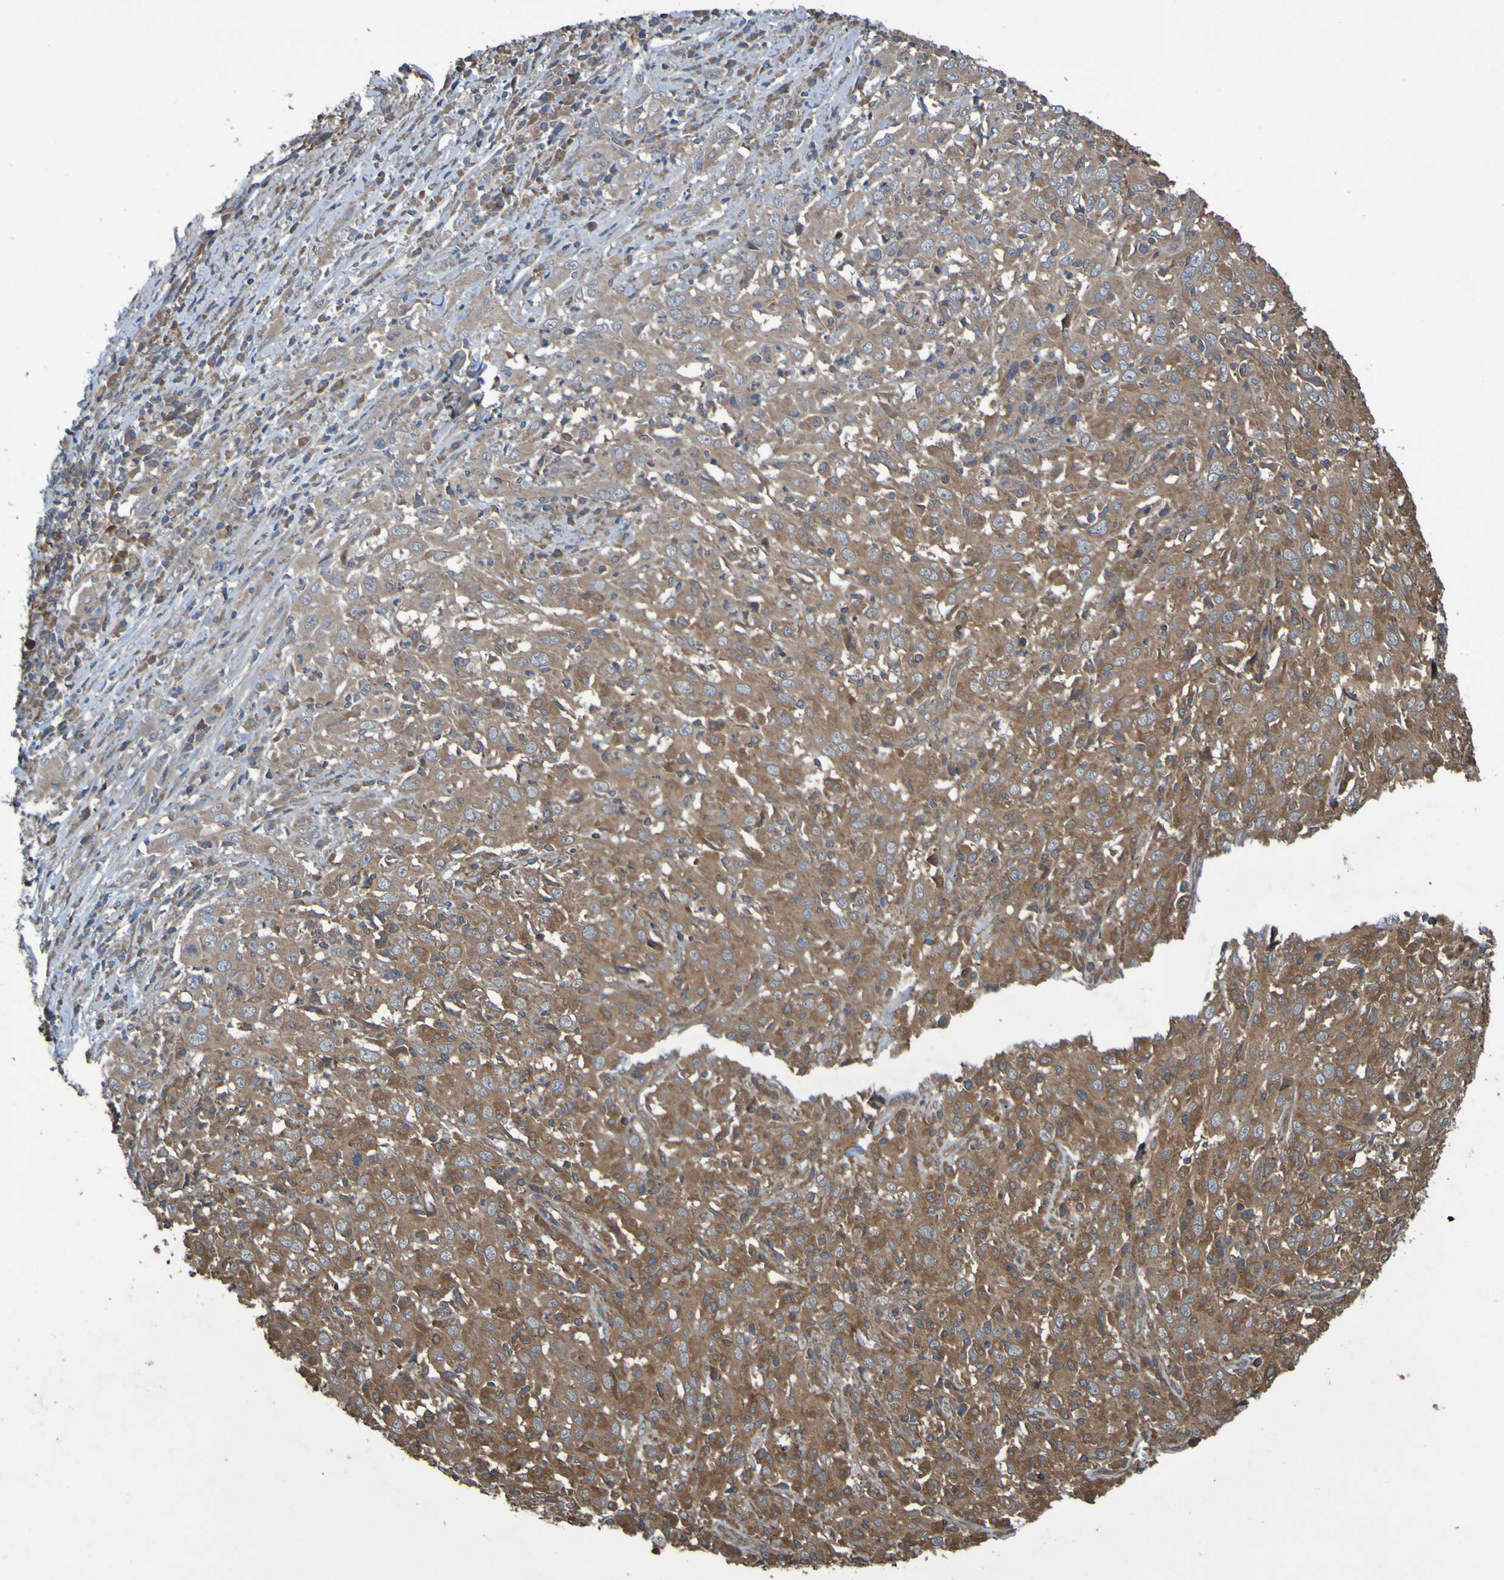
{"staining": {"intensity": "moderate", "quantity": ">75%", "location": "cytoplasmic/membranous"}, "tissue": "cervical cancer", "cell_type": "Tumor cells", "image_type": "cancer", "snomed": [{"axis": "morphology", "description": "Squamous cell carcinoma, NOS"}, {"axis": "topography", "description": "Cervix"}], "caption": "Protein staining of squamous cell carcinoma (cervical) tissue shows moderate cytoplasmic/membranous staining in about >75% of tumor cells.", "gene": "UCN", "patient": {"sex": "female", "age": 46}}